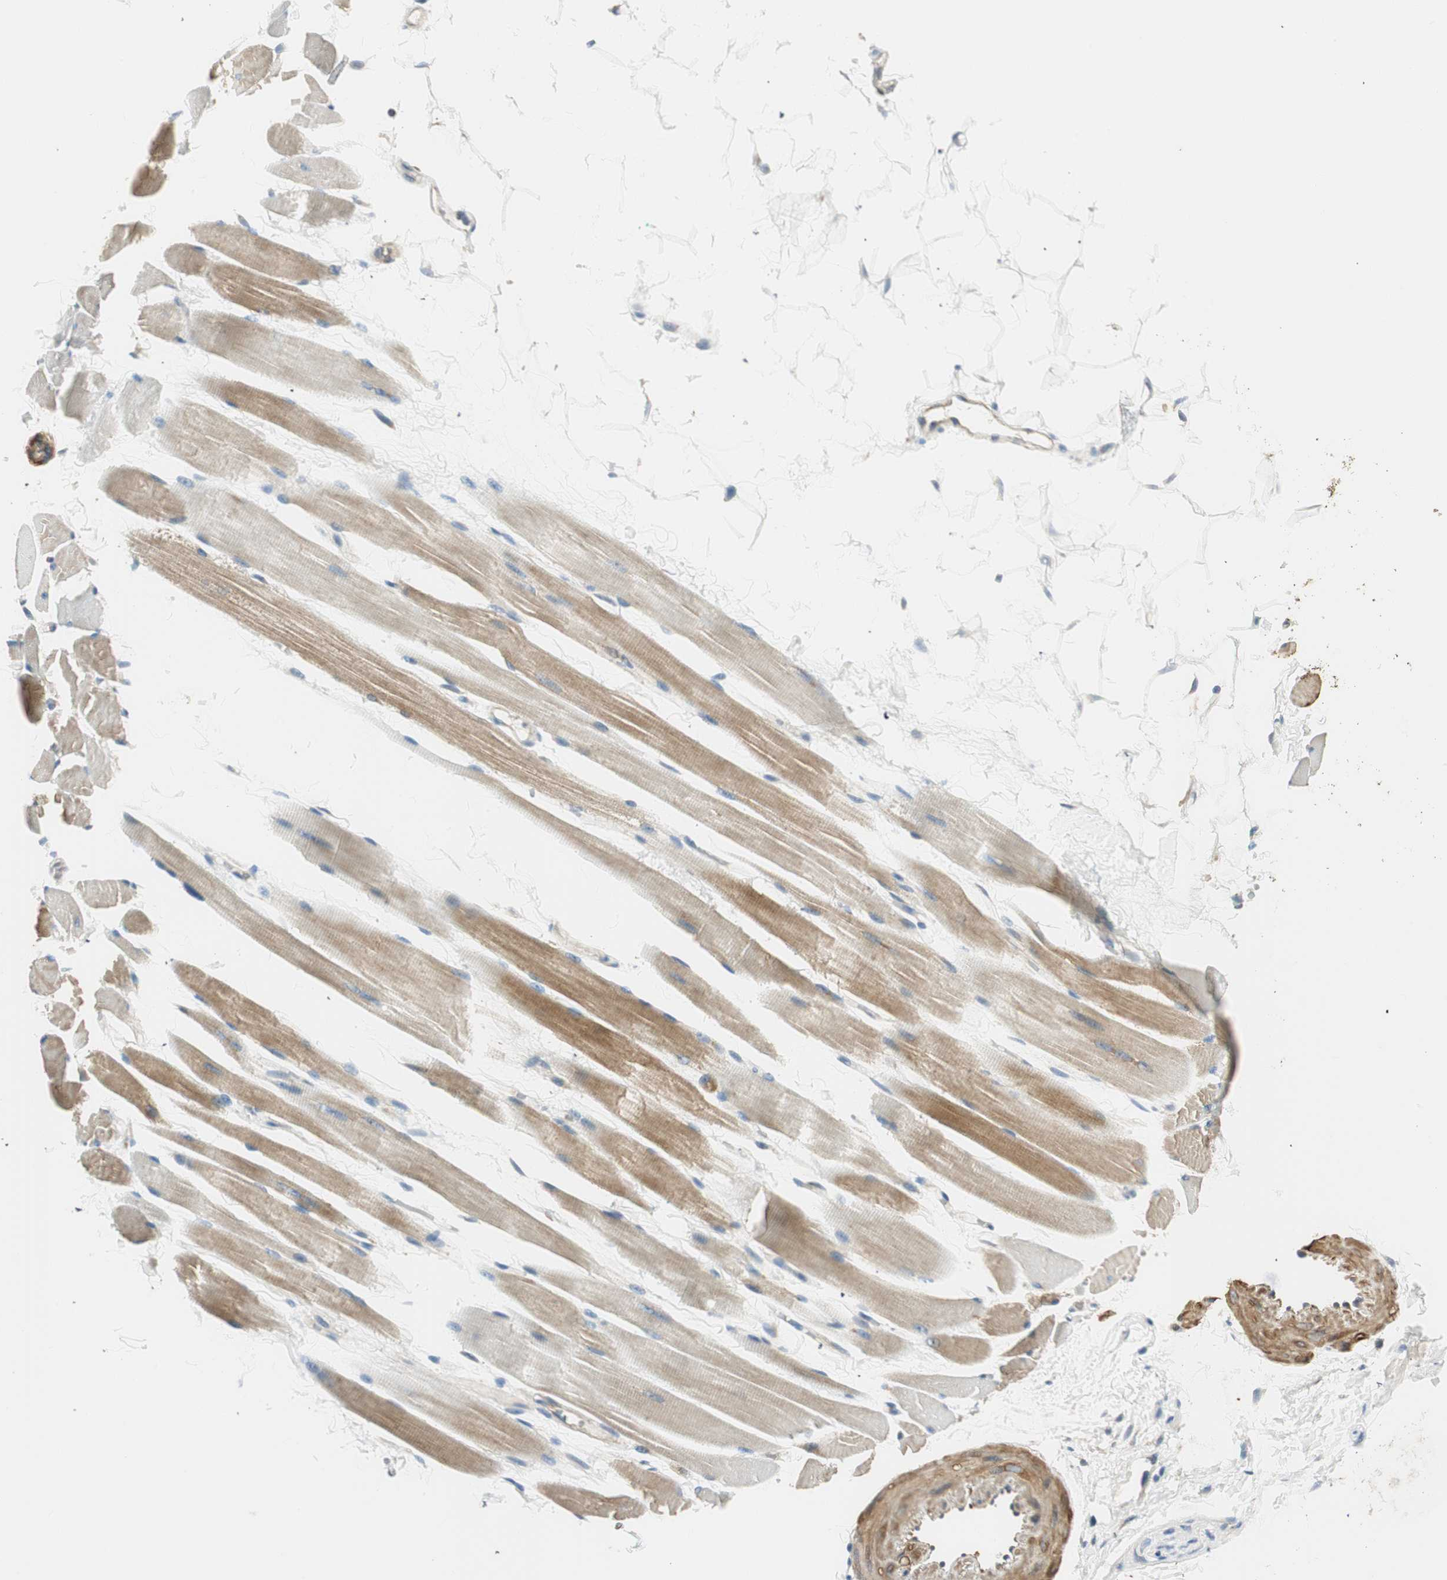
{"staining": {"intensity": "moderate", "quantity": "25%-75%", "location": "cytoplasmic/membranous"}, "tissue": "skeletal muscle", "cell_type": "Myocytes", "image_type": "normal", "snomed": [{"axis": "morphology", "description": "Normal tissue, NOS"}, {"axis": "topography", "description": "Skeletal muscle"}, {"axis": "topography", "description": "Oral tissue"}, {"axis": "topography", "description": "Peripheral nerve tissue"}], "caption": "Immunohistochemistry histopathology image of normal human skeletal muscle stained for a protein (brown), which exhibits medium levels of moderate cytoplasmic/membranous positivity in about 25%-75% of myocytes.", "gene": "RORB", "patient": {"sex": "female", "age": 84}}